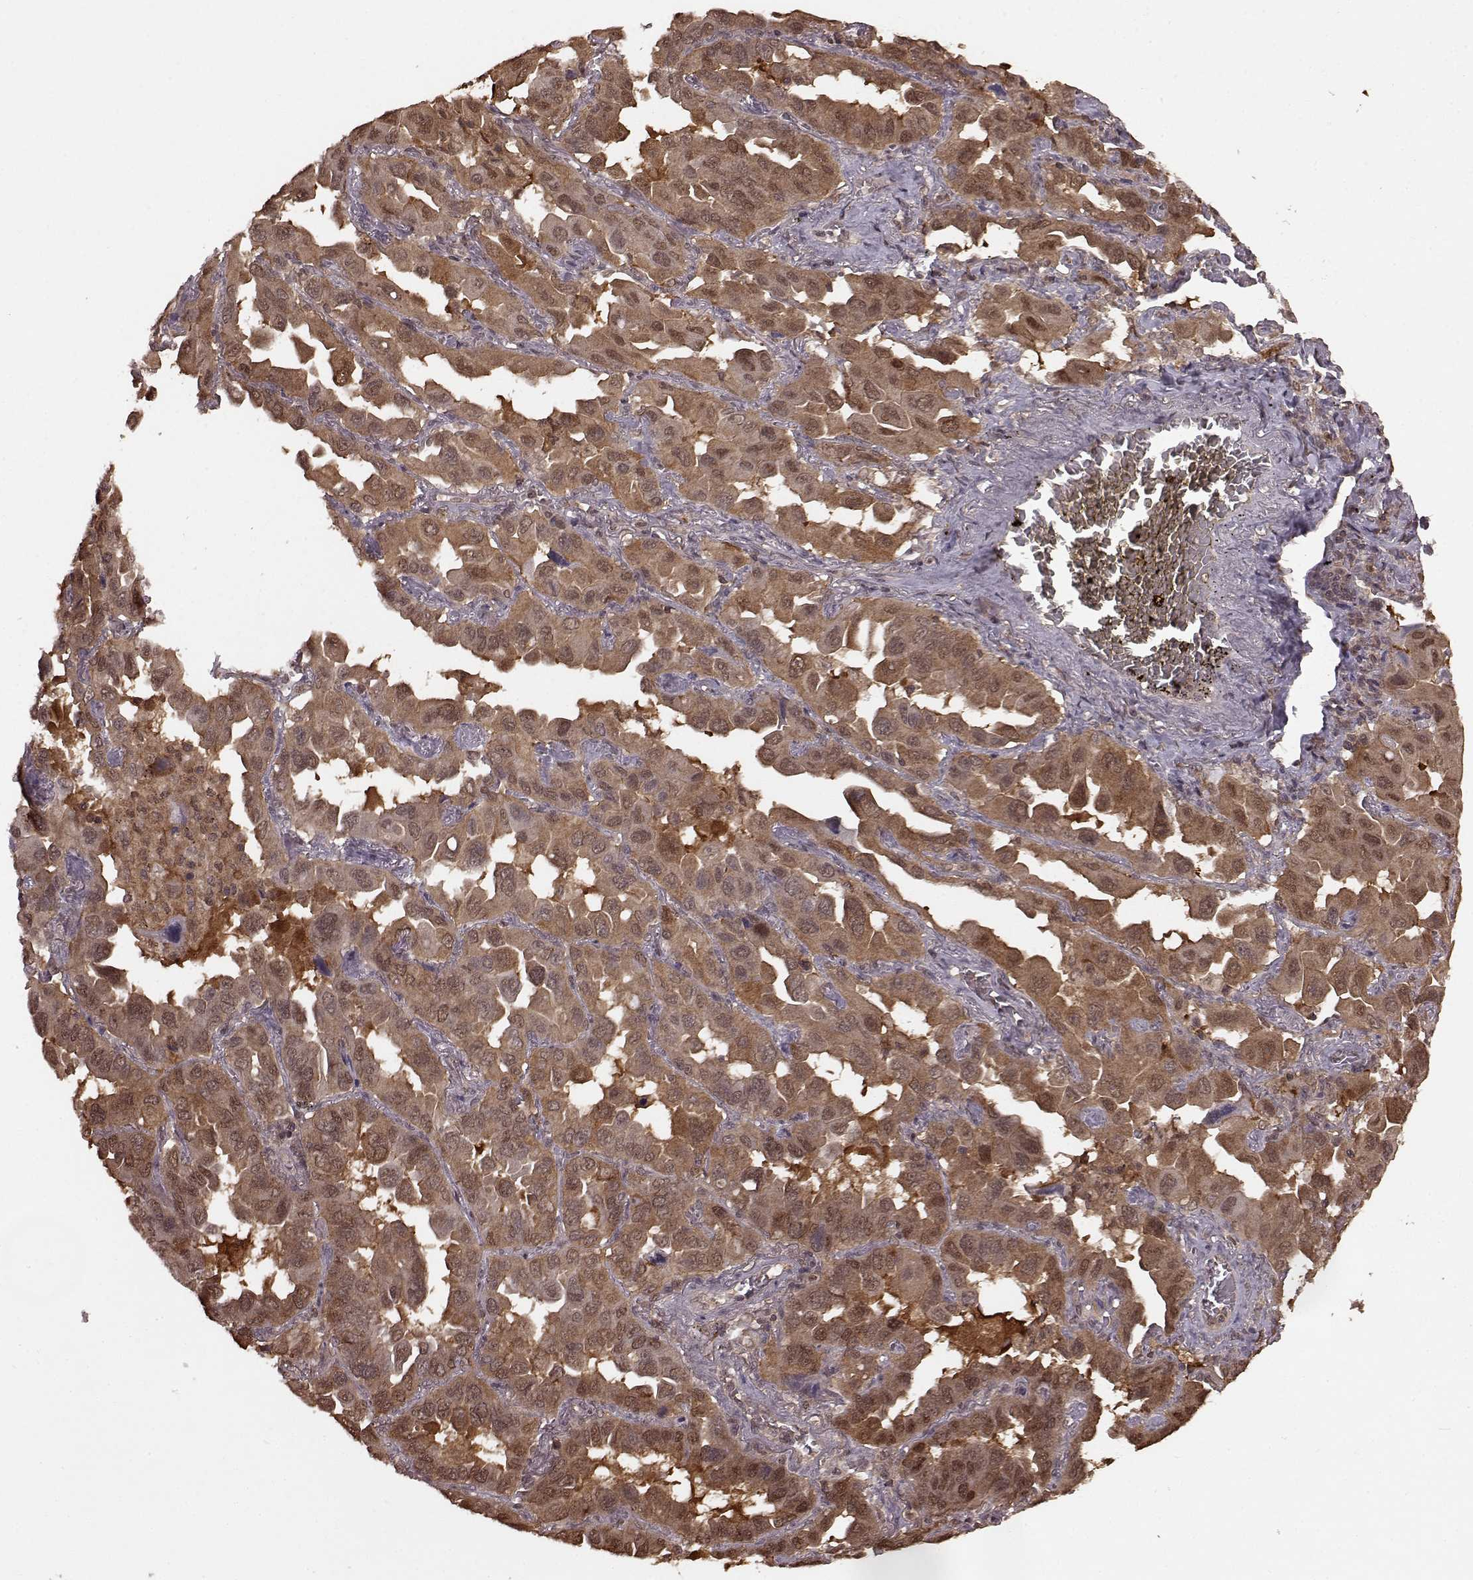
{"staining": {"intensity": "moderate", "quantity": ">75%", "location": "cytoplasmic/membranous,nuclear"}, "tissue": "lung cancer", "cell_type": "Tumor cells", "image_type": "cancer", "snomed": [{"axis": "morphology", "description": "Adenocarcinoma, NOS"}, {"axis": "topography", "description": "Lung"}], "caption": "Lung cancer (adenocarcinoma) tissue displays moderate cytoplasmic/membranous and nuclear staining in approximately >75% of tumor cells, visualized by immunohistochemistry. The staining was performed using DAB, with brown indicating positive protein expression. Nuclei are stained blue with hematoxylin.", "gene": "GSS", "patient": {"sex": "male", "age": 64}}